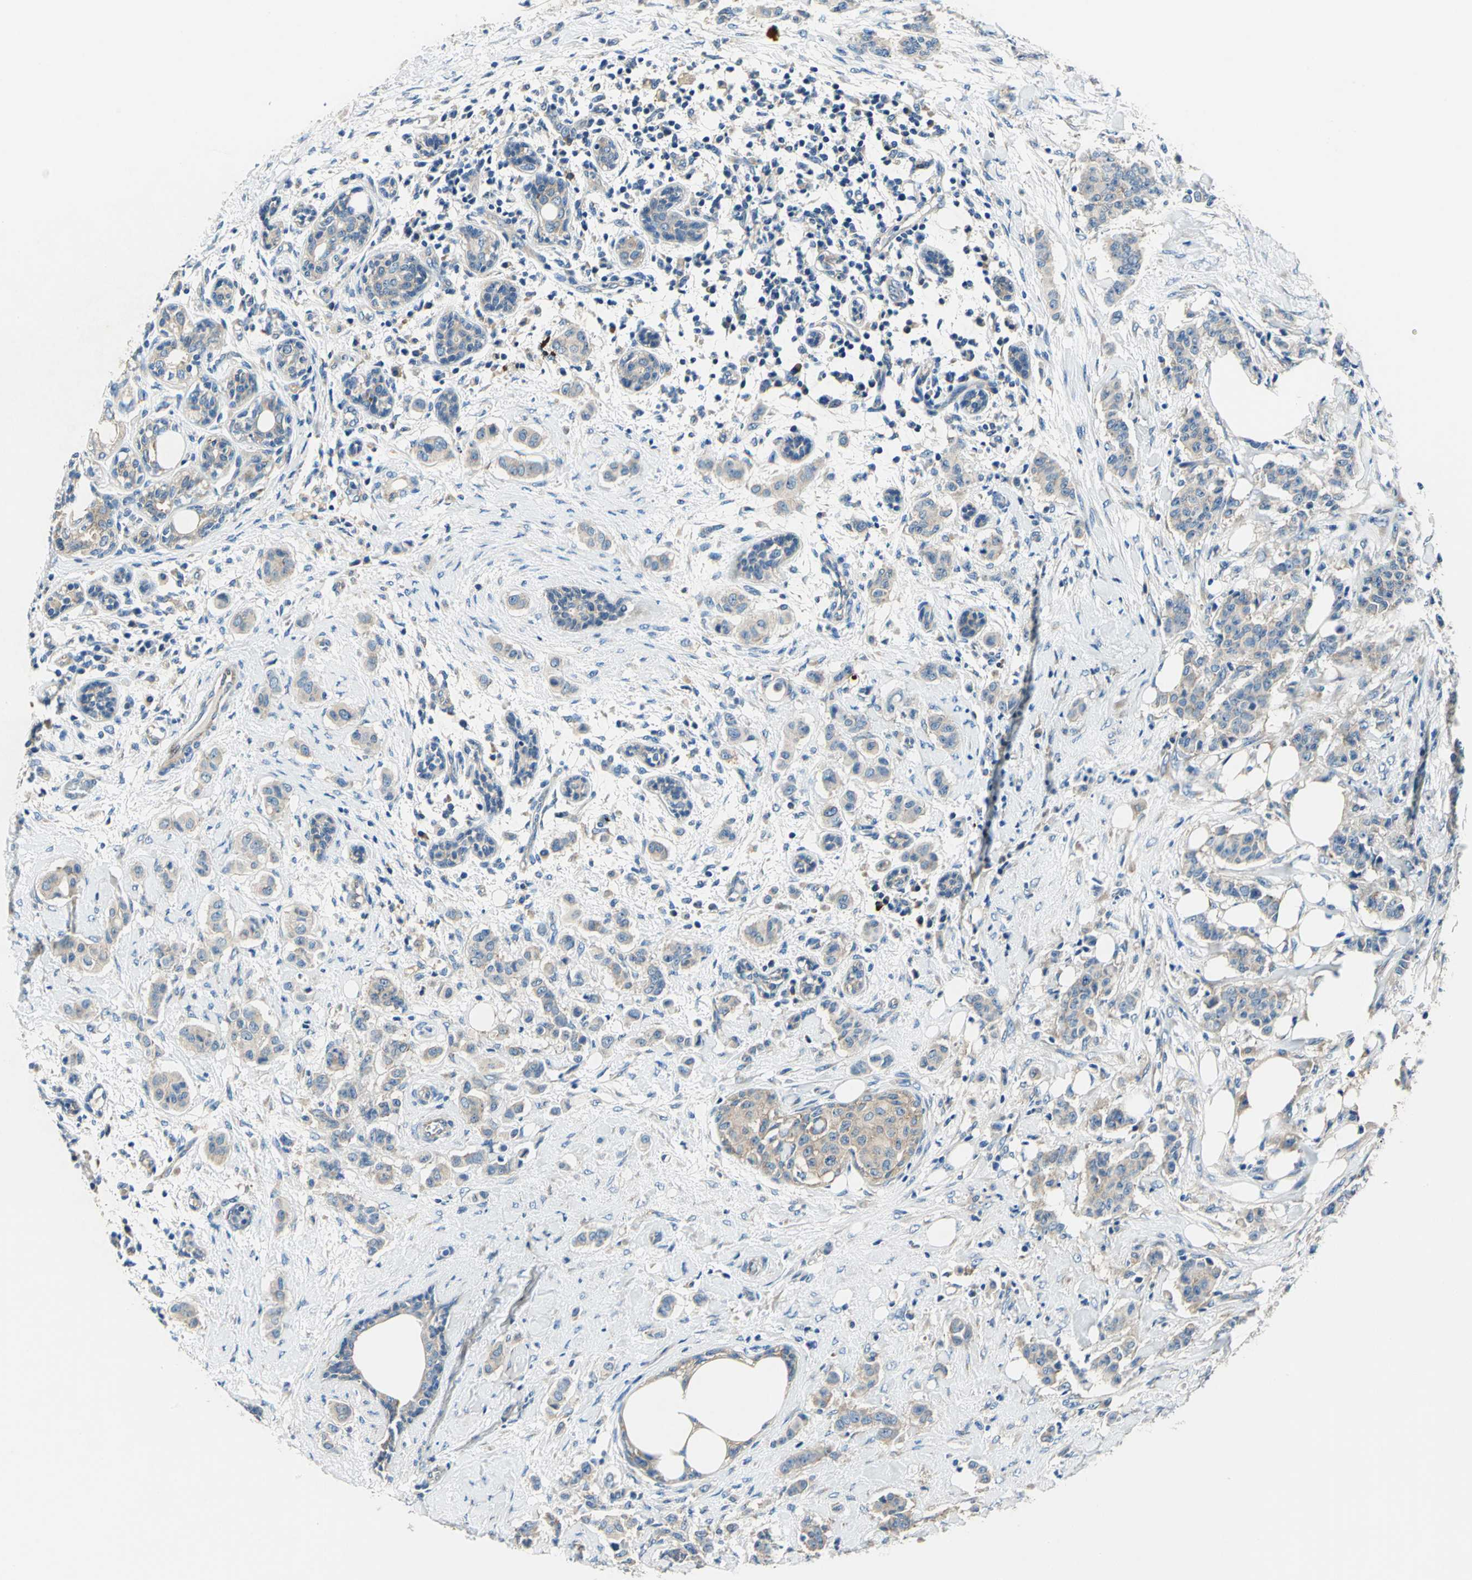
{"staining": {"intensity": "moderate", "quantity": ">75%", "location": "cytoplasmic/membranous"}, "tissue": "breast cancer", "cell_type": "Tumor cells", "image_type": "cancer", "snomed": [{"axis": "morphology", "description": "Duct carcinoma"}, {"axis": "topography", "description": "Breast"}], "caption": "Breast cancer was stained to show a protein in brown. There is medium levels of moderate cytoplasmic/membranous positivity in about >75% of tumor cells.", "gene": "TRIM25", "patient": {"sex": "female", "age": 40}}